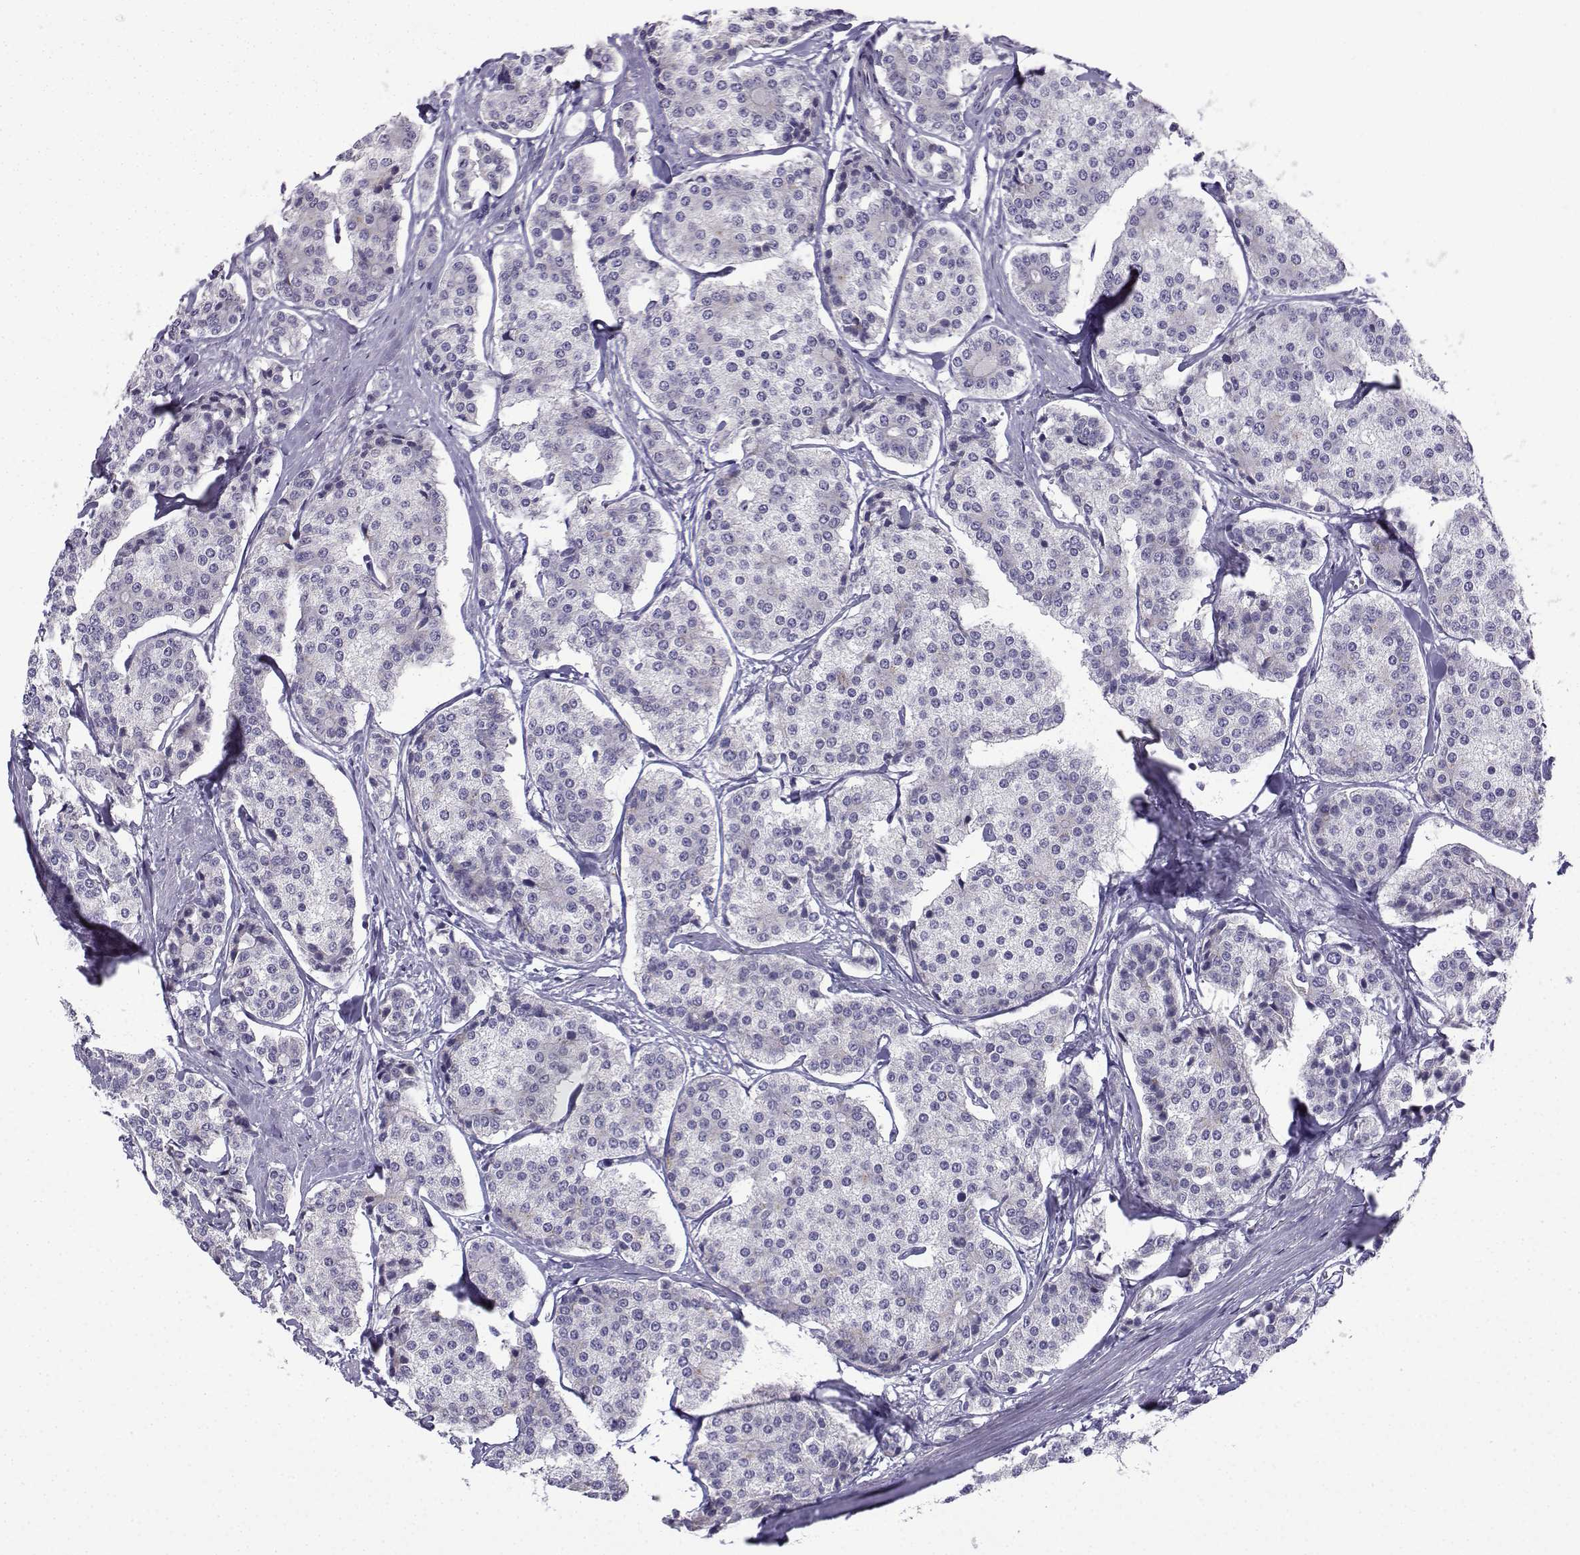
{"staining": {"intensity": "negative", "quantity": "none", "location": "none"}, "tissue": "carcinoid", "cell_type": "Tumor cells", "image_type": "cancer", "snomed": [{"axis": "morphology", "description": "Carcinoid, malignant, NOS"}, {"axis": "topography", "description": "Small intestine"}], "caption": "The micrograph demonstrates no staining of tumor cells in carcinoid. Brightfield microscopy of IHC stained with DAB (brown) and hematoxylin (blue), captured at high magnification.", "gene": "SPACA7", "patient": {"sex": "female", "age": 65}}